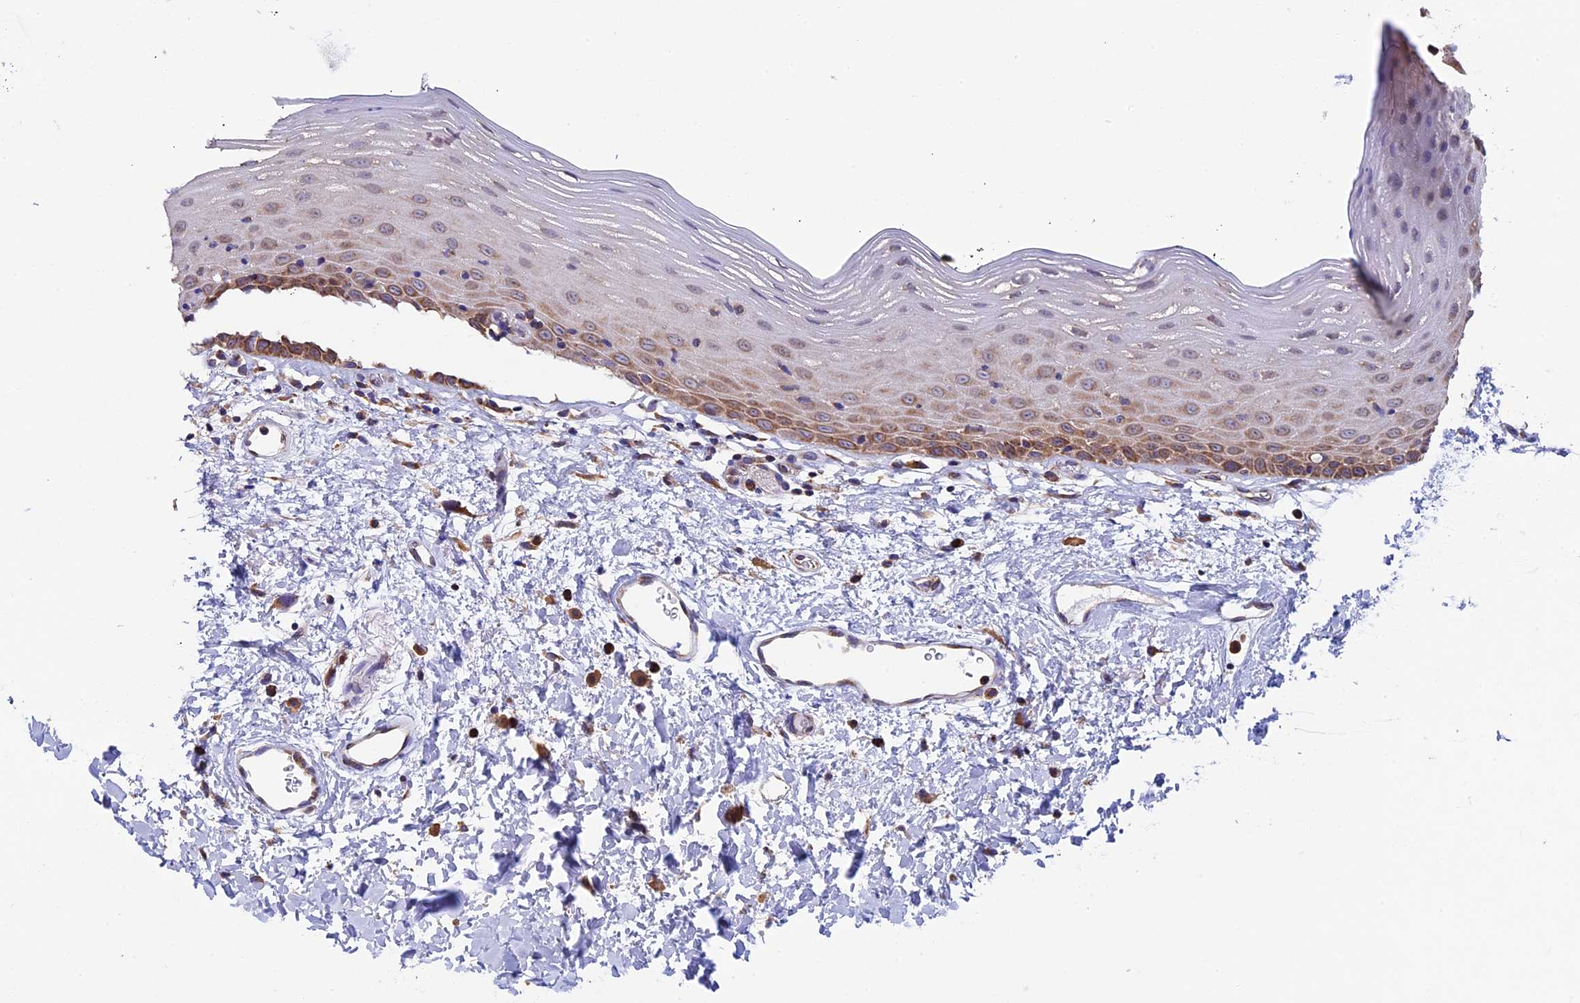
{"staining": {"intensity": "moderate", "quantity": "25%-75%", "location": "cytoplasmic/membranous"}, "tissue": "oral mucosa", "cell_type": "Squamous epithelial cells", "image_type": "normal", "snomed": [{"axis": "morphology", "description": "Normal tissue, NOS"}, {"axis": "topography", "description": "Oral tissue"}], "caption": "IHC of unremarkable oral mucosa exhibits medium levels of moderate cytoplasmic/membranous expression in approximately 25%-75% of squamous epithelial cells. The staining was performed using DAB, with brown indicating positive protein expression. Nuclei are stained blue with hematoxylin.", "gene": "SLC9A5", "patient": {"sex": "male", "age": 74}}